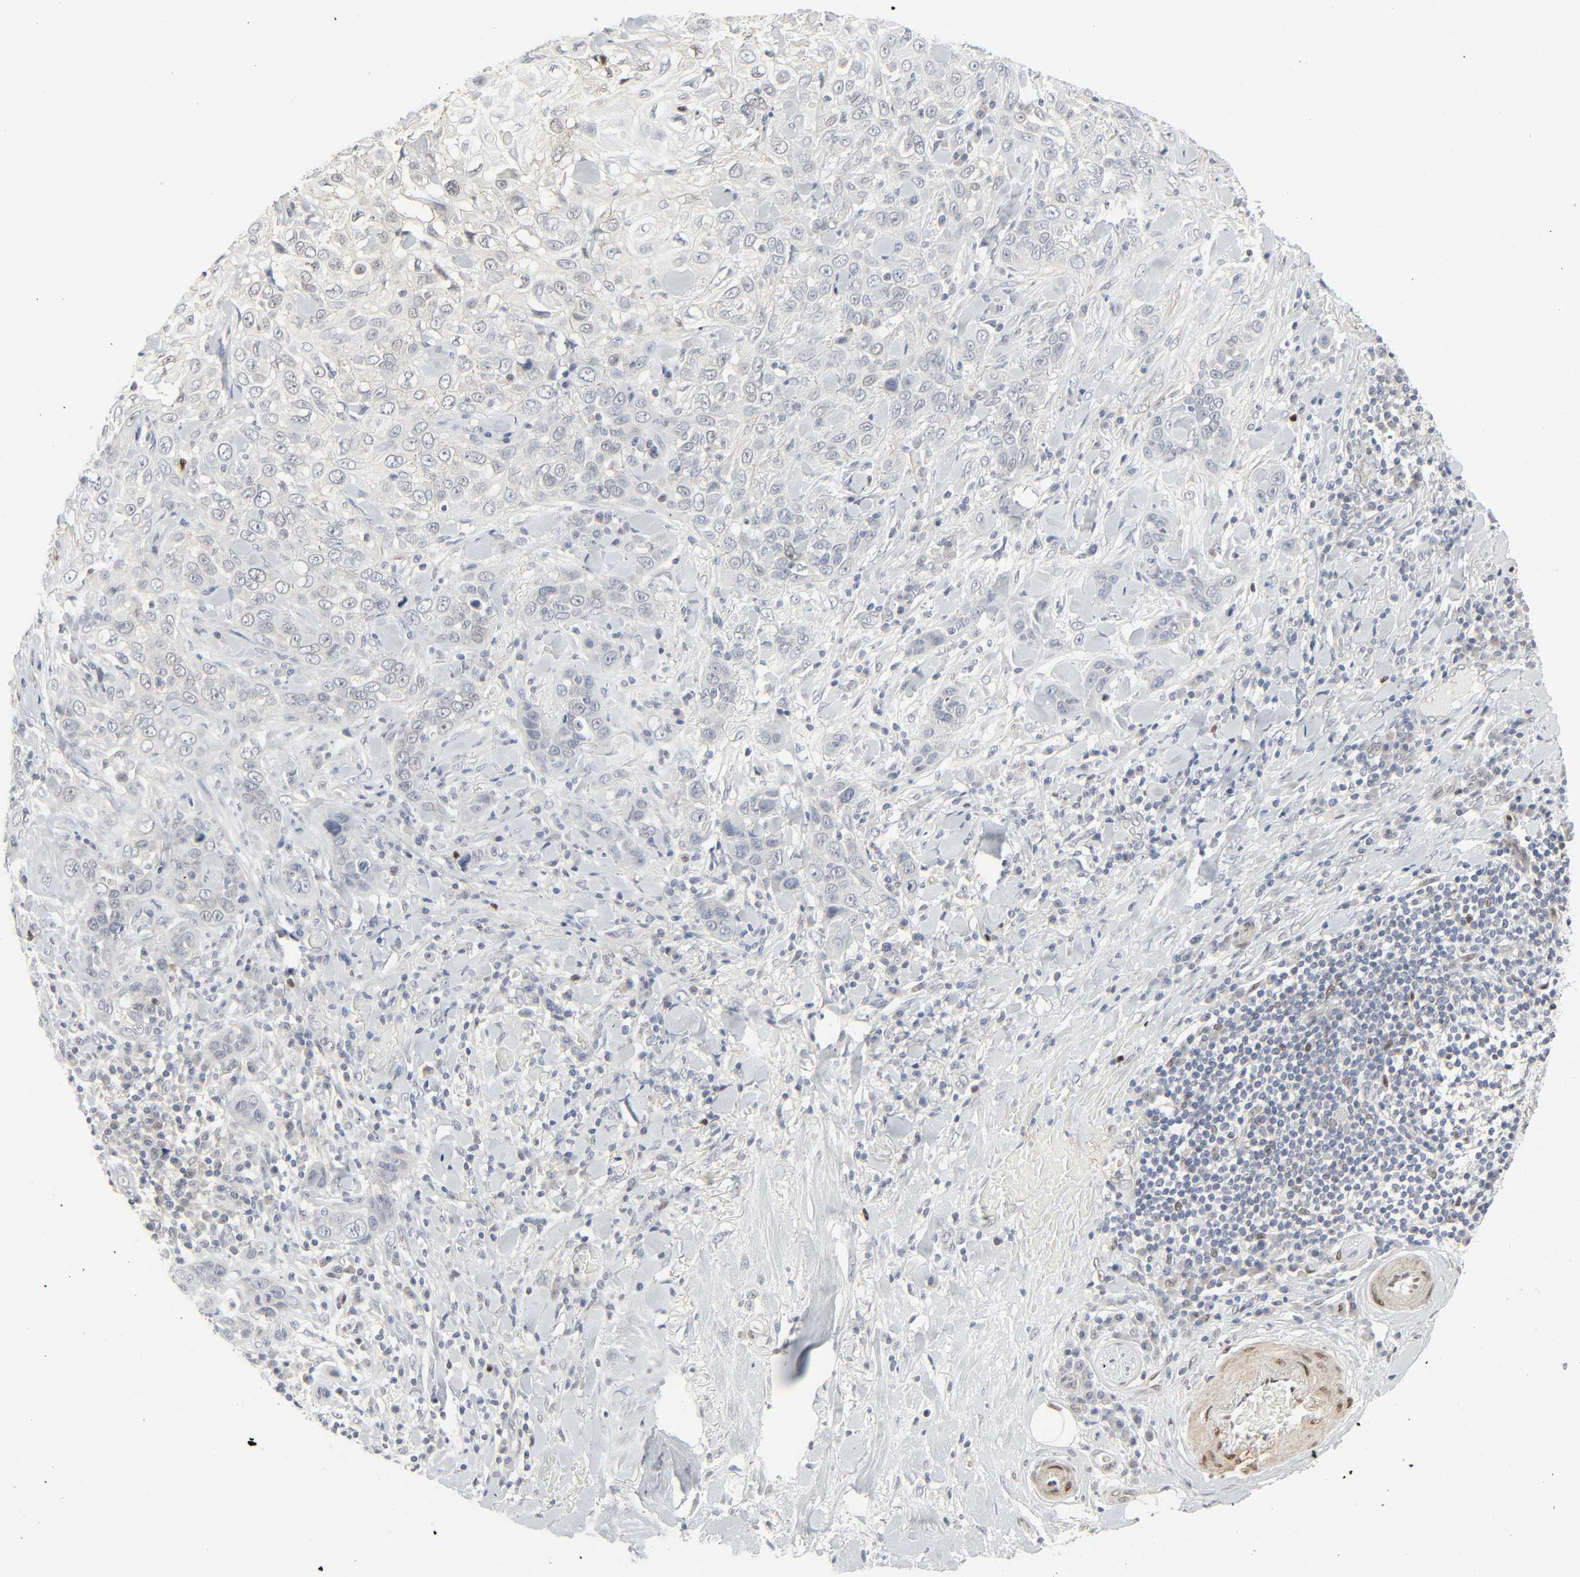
{"staining": {"intensity": "negative", "quantity": "none", "location": "none"}, "tissue": "skin cancer", "cell_type": "Tumor cells", "image_type": "cancer", "snomed": [{"axis": "morphology", "description": "Squamous cell carcinoma, NOS"}, {"axis": "topography", "description": "Skin"}], "caption": "A photomicrograph of human skin cancer is negative for staining in tumor cells. Brightfield microscopy of immunohistochemistry (IHC) stained with DAB (brown) and hematoxylin (blue), captured at high magnification.", "gene": "ZBTB16", "patient": {"sex": "male", "age": 84}}